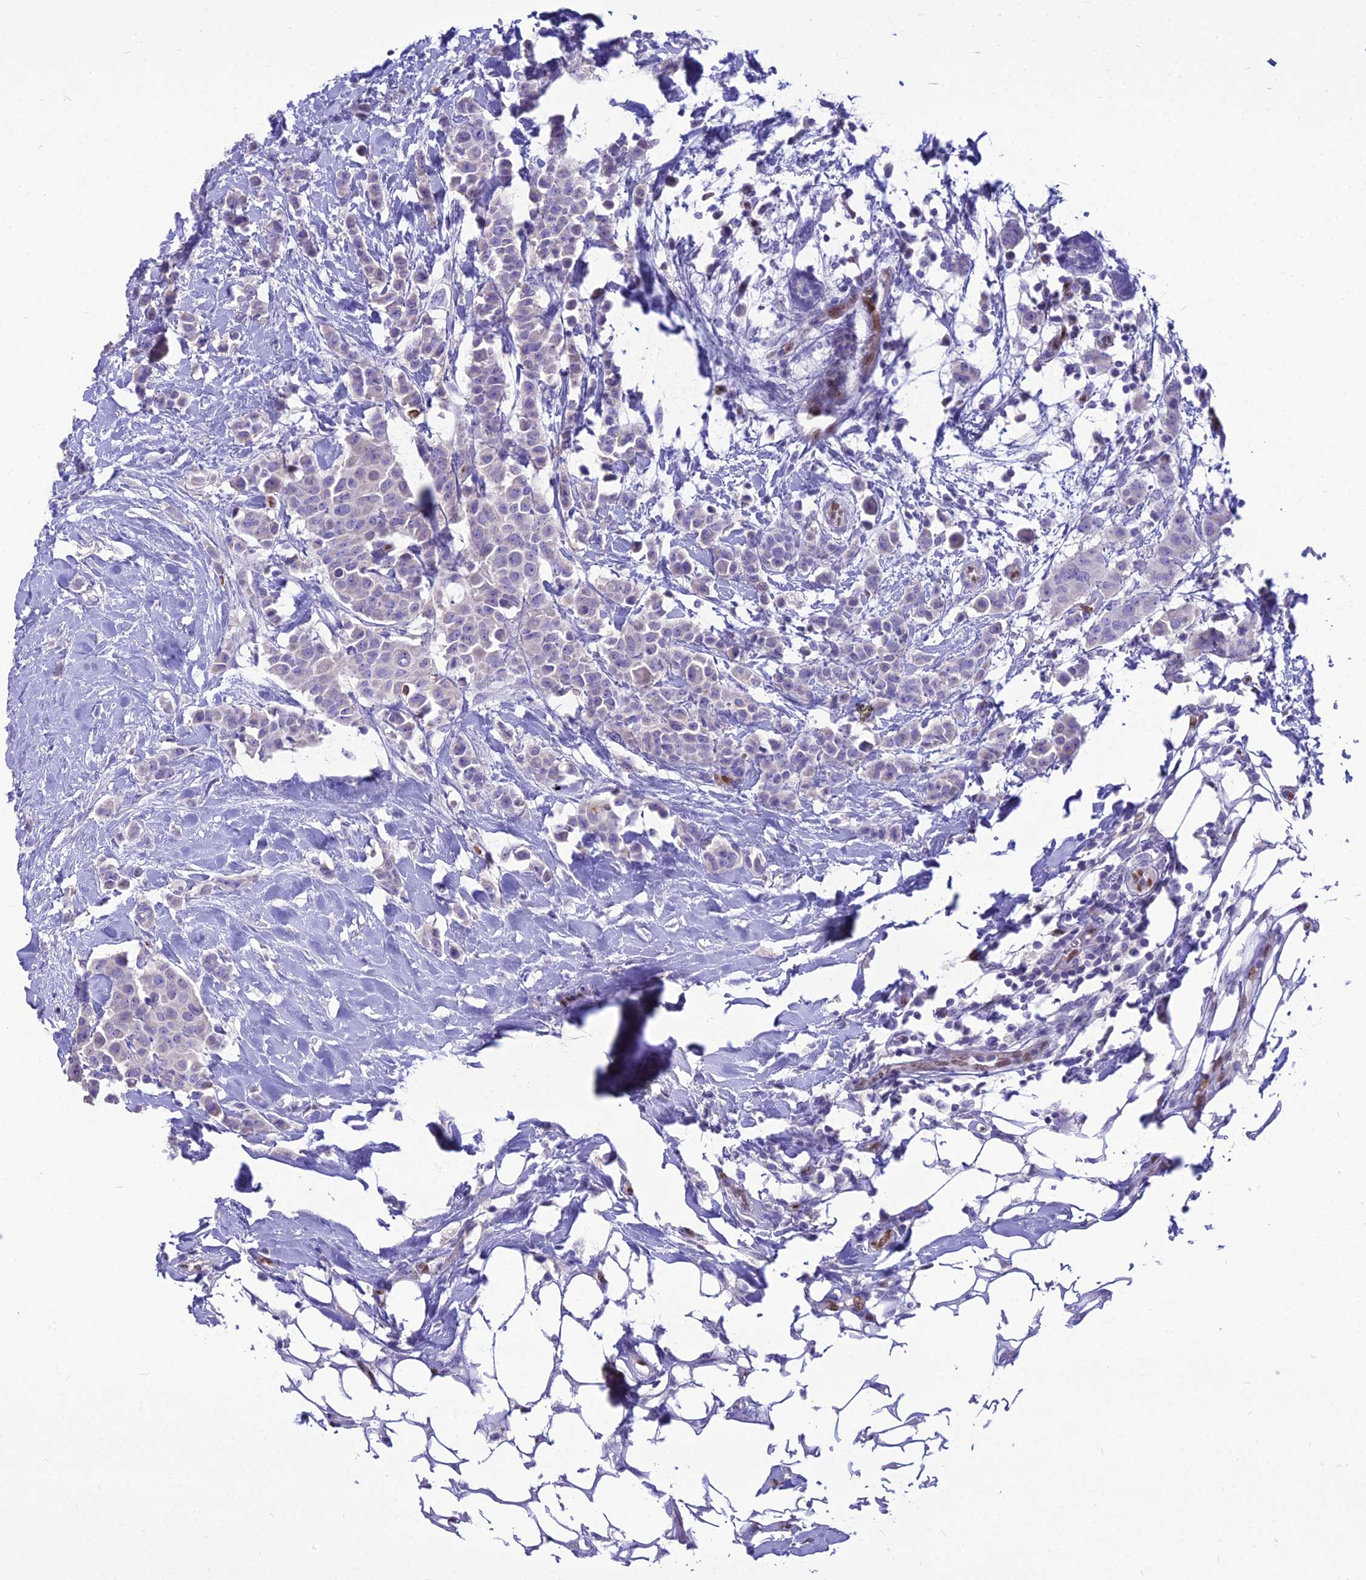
{"staining": {"intensity": "negative", "quantity": "none", "location": "none"}, "tissue": "breast cancer", "cell_type": "Tumor cells", "image_type": "cancer", "snomed": [{"axis": "morphology", "description": "Duct carcinoma"}, {"axis": "topography", "description": "Breast"}], "caption": "Intraductal carcinoma (breast) was stained to show a protein in brown. There is no significant staining in tumor cells.", "gene": "NOVA2", "patient": {"sex": "female", "age": 40}}